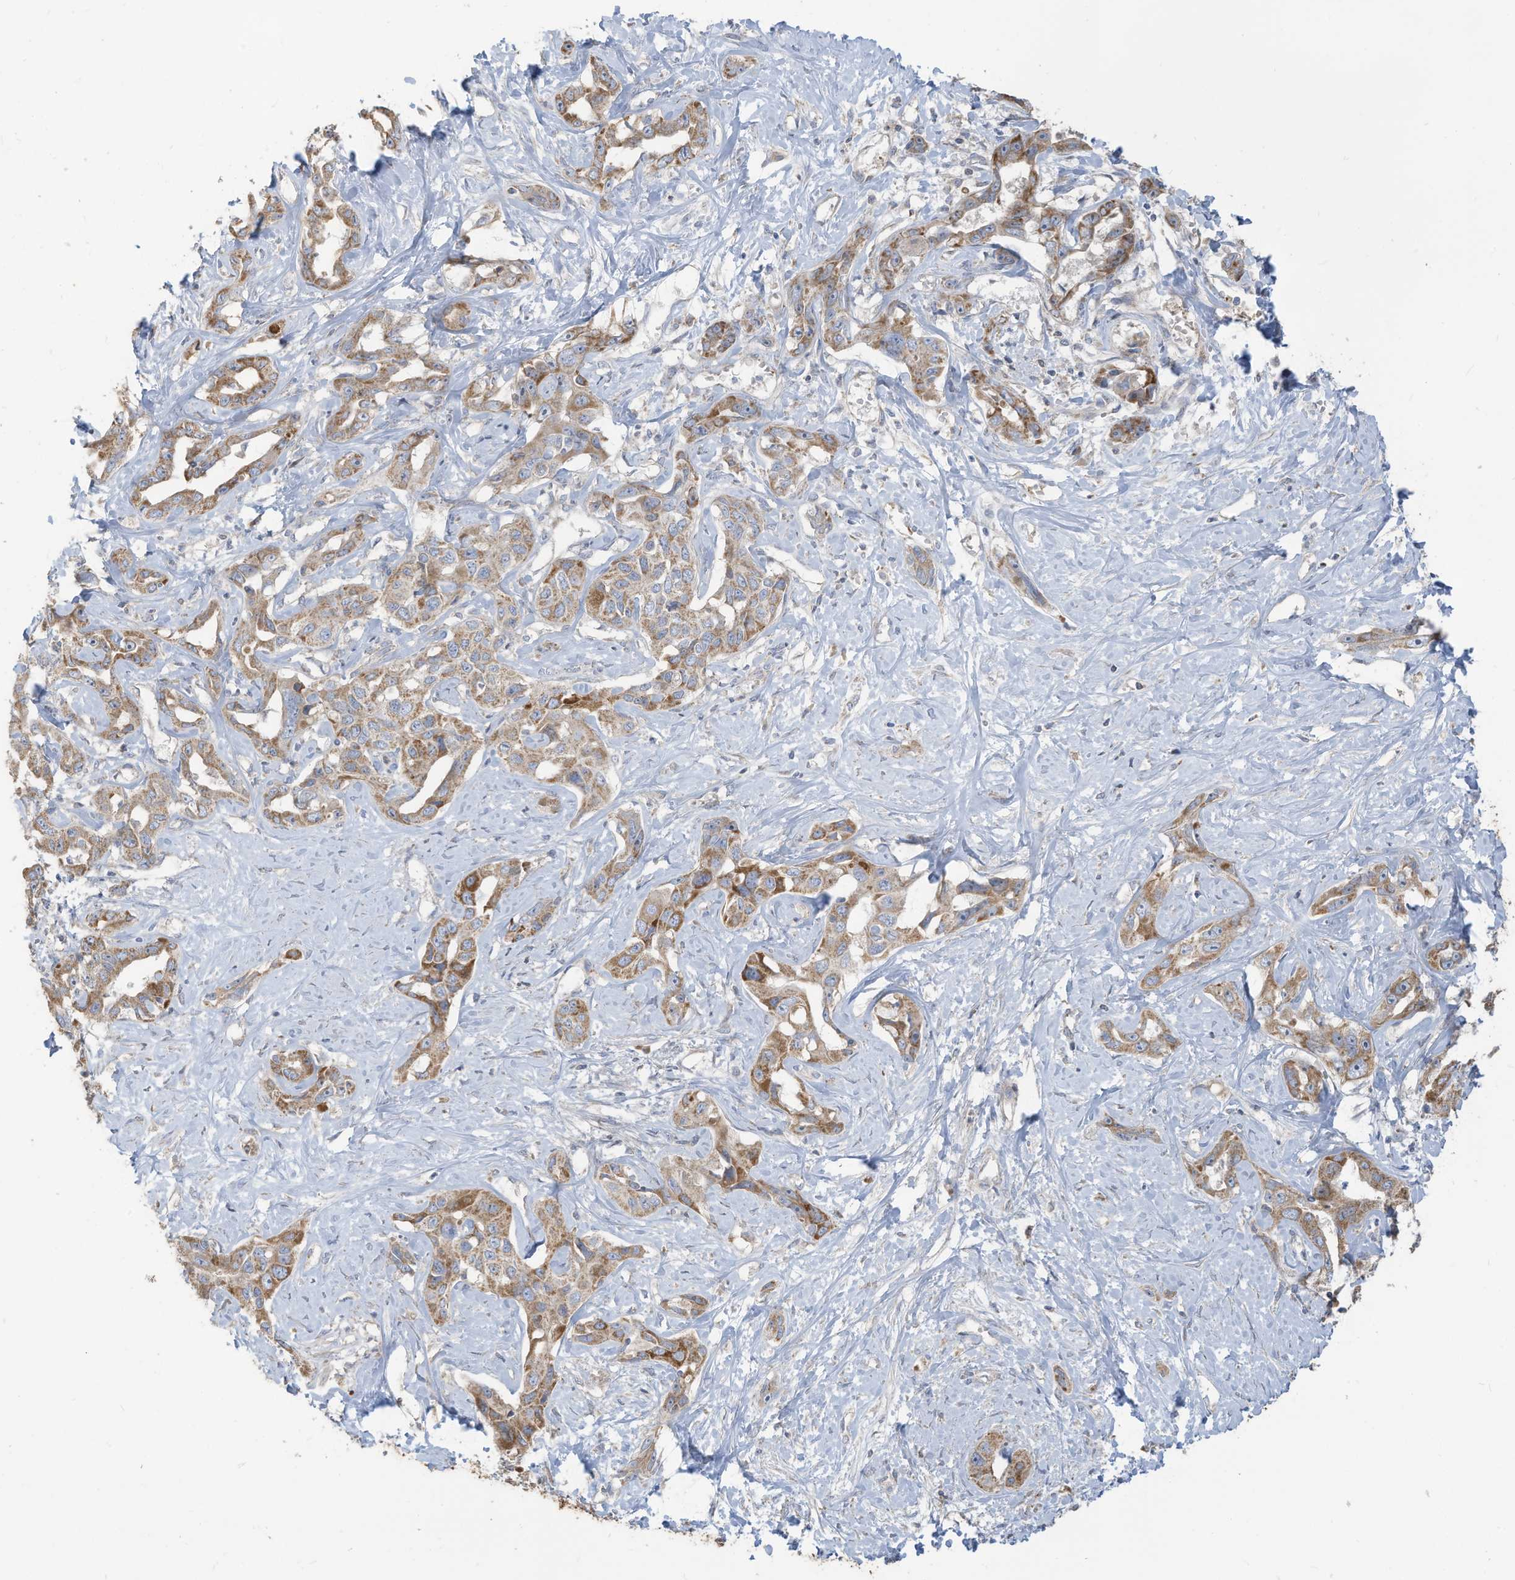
{"staining": {"intensity": "moderate", "quantity": ">75%", "location": "cytoplasmic/membranous"}, "tissue": "liver cancer", "cell_type": "Tumor cells", "image_type": "cancer", "snomed": [{"axis": "morphology", "description": "Cholangiocarcinoma"}, {"axis": "topography", "description": "Liver"}], "caption": "Moderate cytoplasmic/membranous expression for a protein is seen in about >75% of tumor cells of liver cancer (cholangiocarcinoma) using IHC.", "gene": "GTPBP2", "patient": {"sex": "male", "age": 59}}